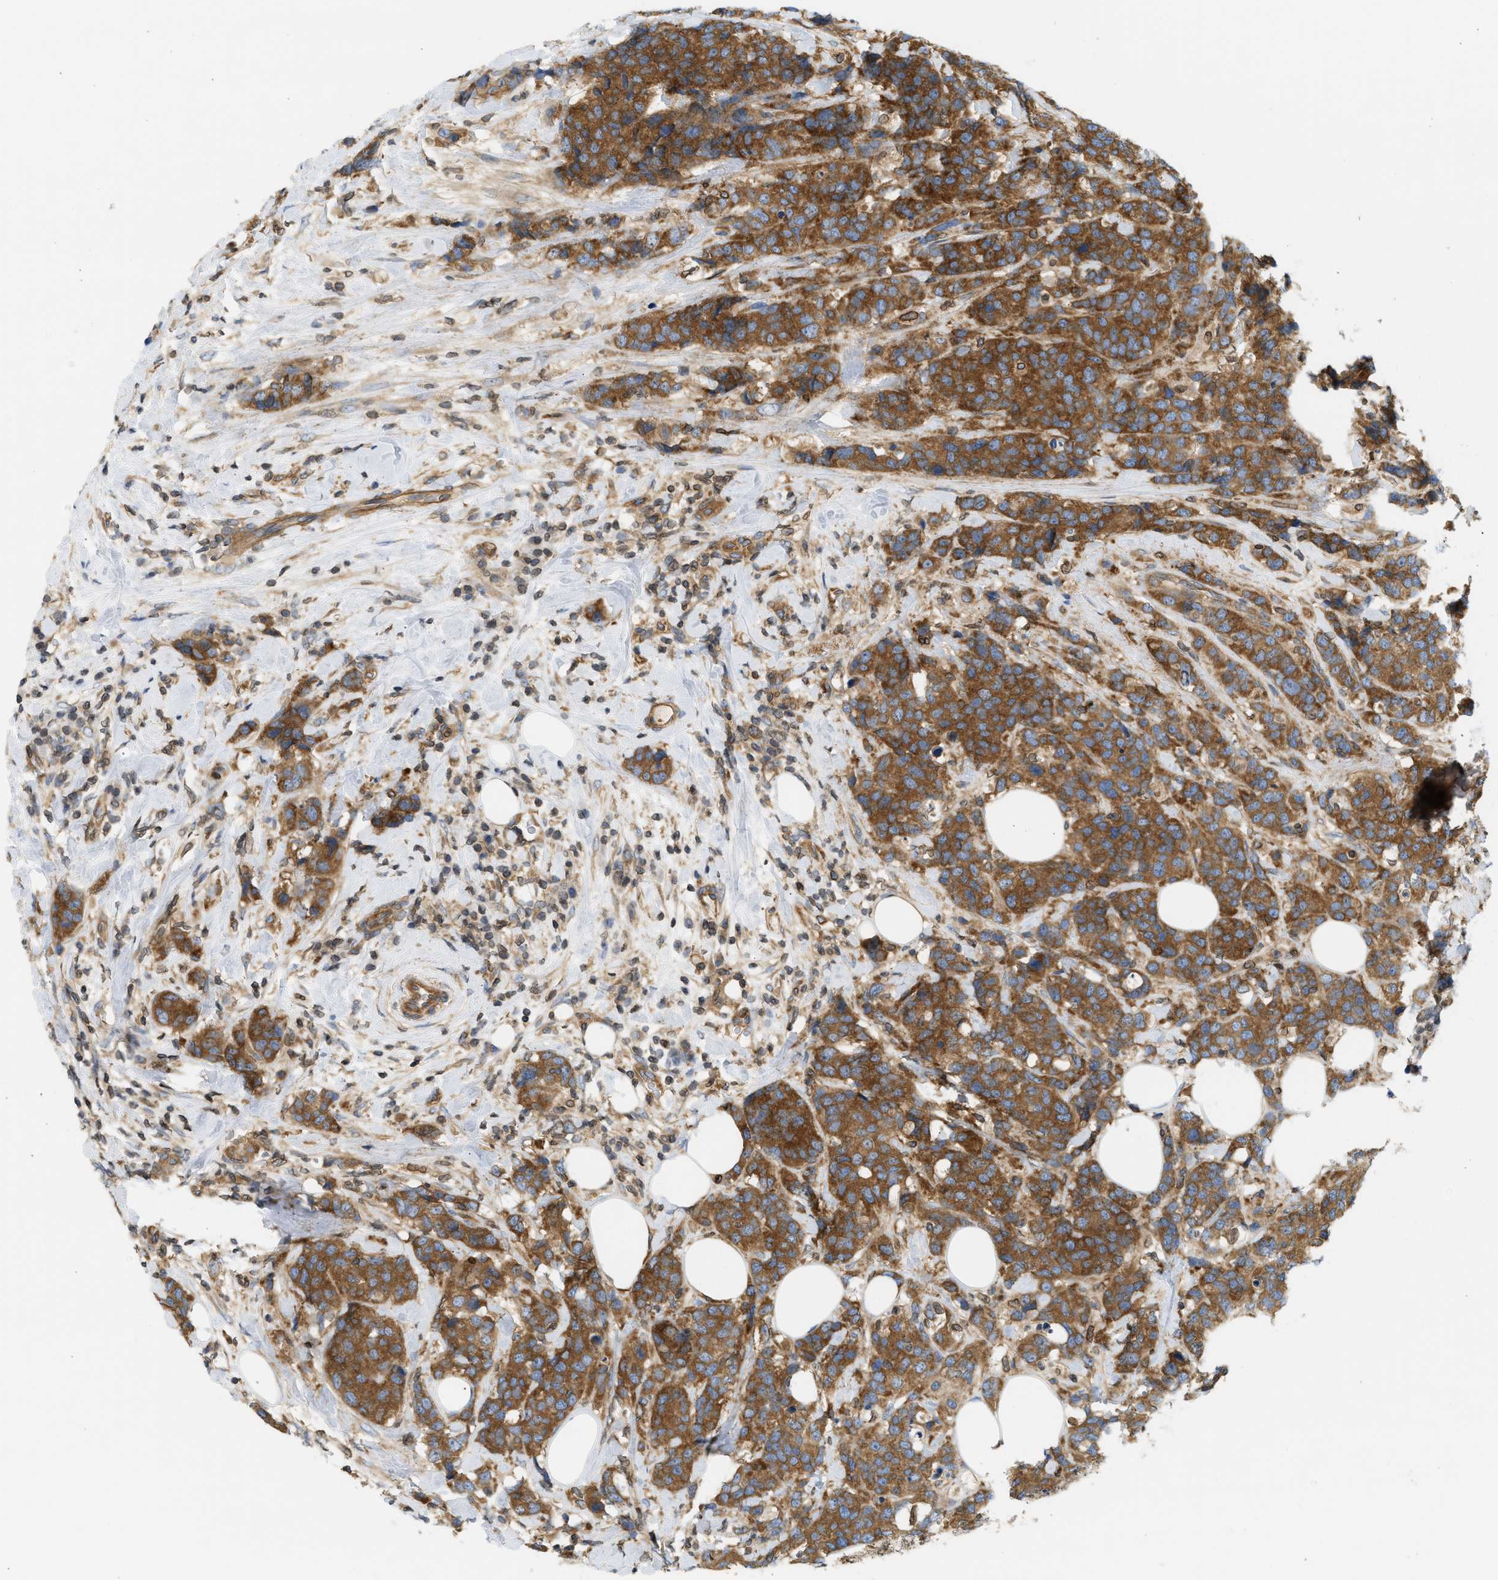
{"staining": {"intensity": "strong", "quantity": ">75%", "location": "cytoplasmic/membranous"}, "tissue": "breast cancer", "cell_type": "Tumor cells", "image_type": "cancer", "snomed": [{"axis": "morphology", "description": "Lobular carcinoma"}, {"axis": "topography", "description": "Breast"}], "caption": "Immunohistochemistry of human breast cancer shows high levels of strong cytoplasmic/membranous positivity in approximately >75% of tumor cells. (Stains: DAB (3,3'-diaminobenzidine) in brown, nuclei in blue, Microscopy: brightfield microscopy at high magnification).", "gene": "STRN", "patient": {"sex": "female", "age": 59}}